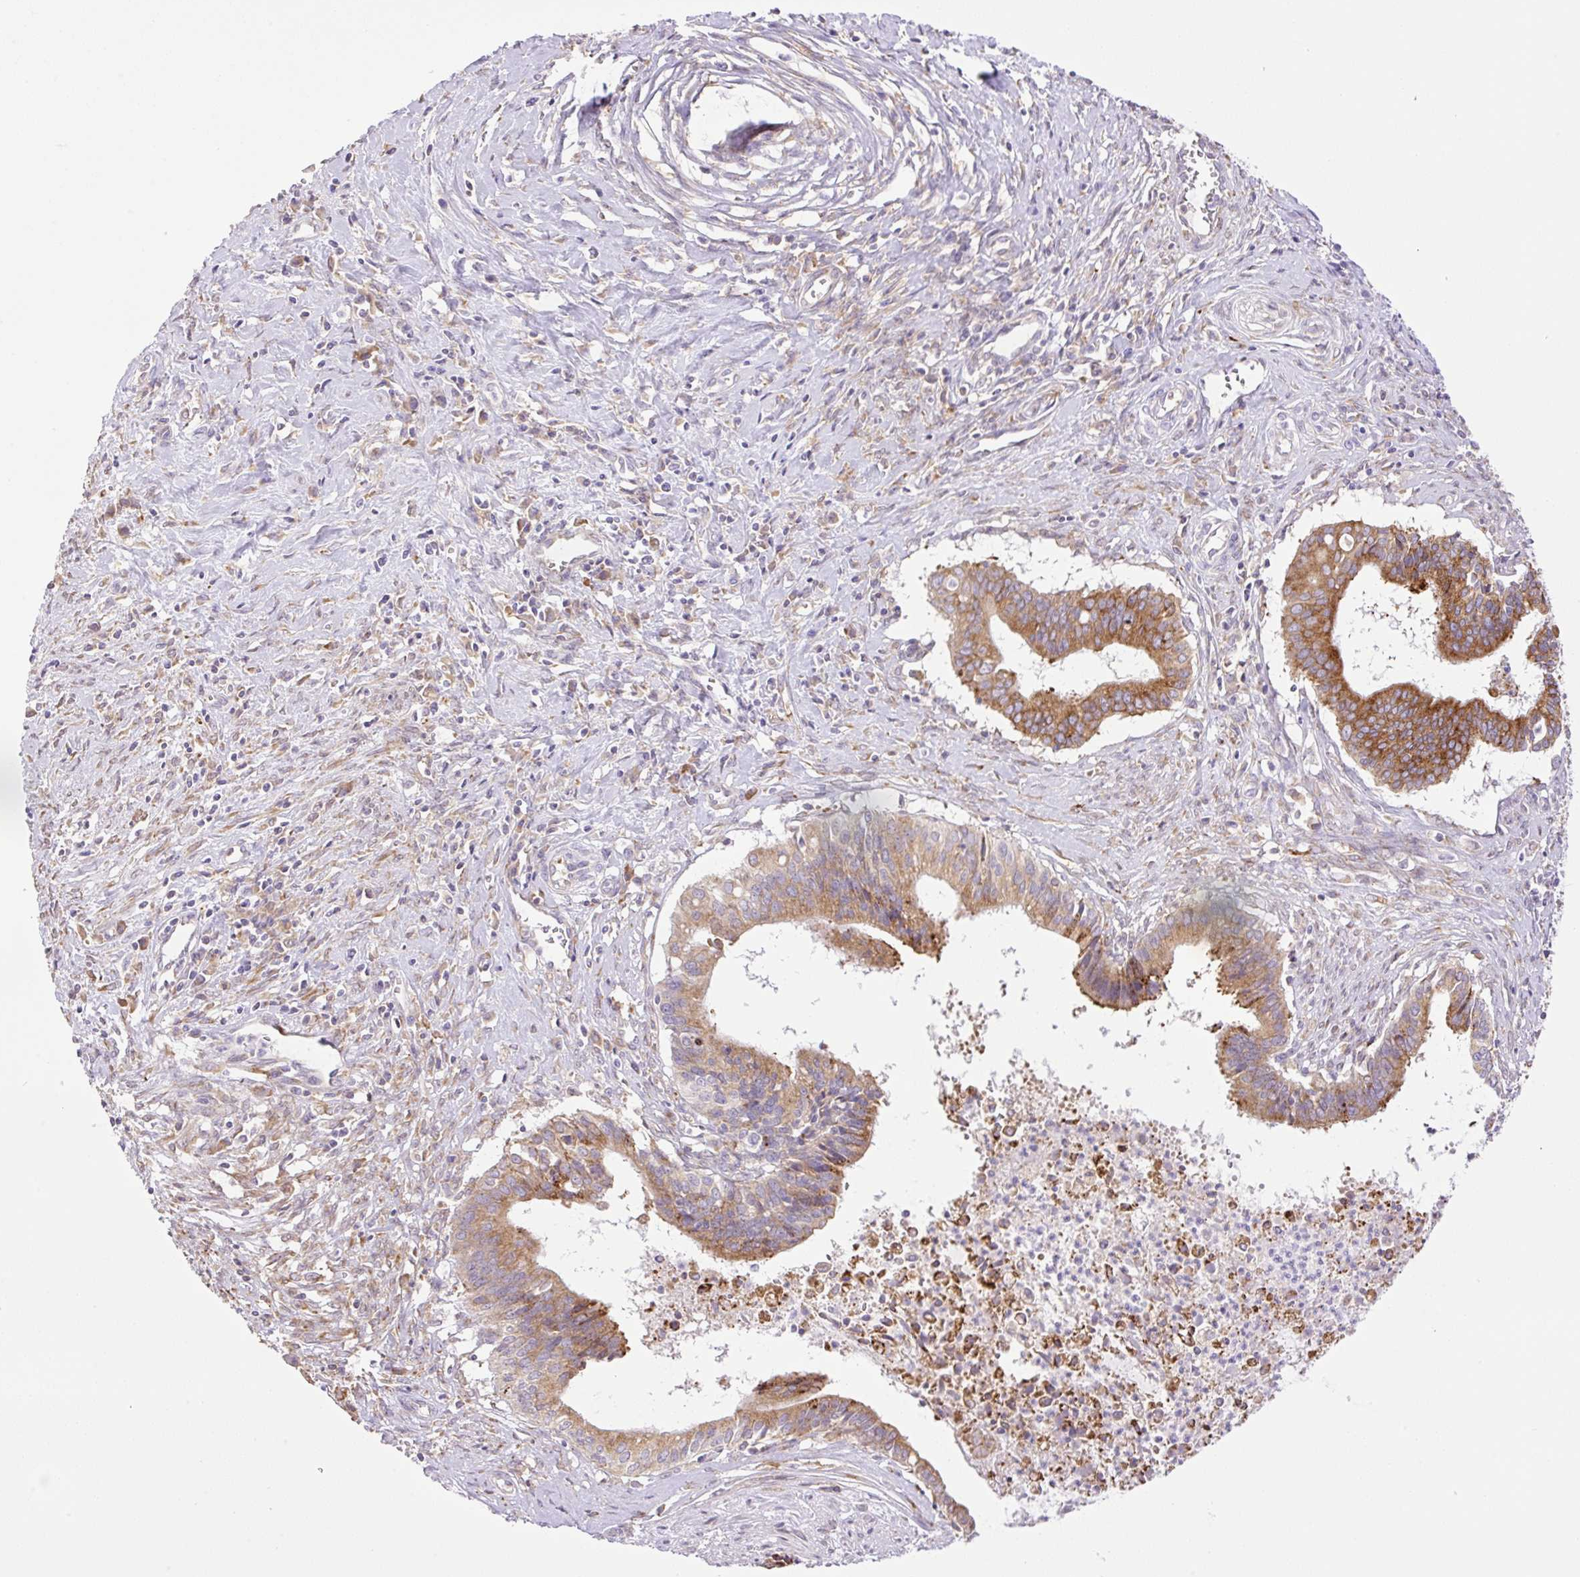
{"staining": {"intensity": "moderate", "quantity": ">75%", "location": "cytoplasmic/membranous"}, "tissue": "cervical cancer", "cell_type": "Tumor cells", "image_type": "cancer", "snomed": [{"axis": "morphology", "description": "Adenocarcinoma, NOS"}, {"axis": "topography", "description": "Cervix"}], "caption": "The photomicrograph displays immunohistochemical staining of cervical adenocarcinoma. There is moderate cytoplasmic/membranous positivity is seen in about >75% of tumor cells.", "gene": "POFUT1", "patient": {"sex": "female", "age": 44}}